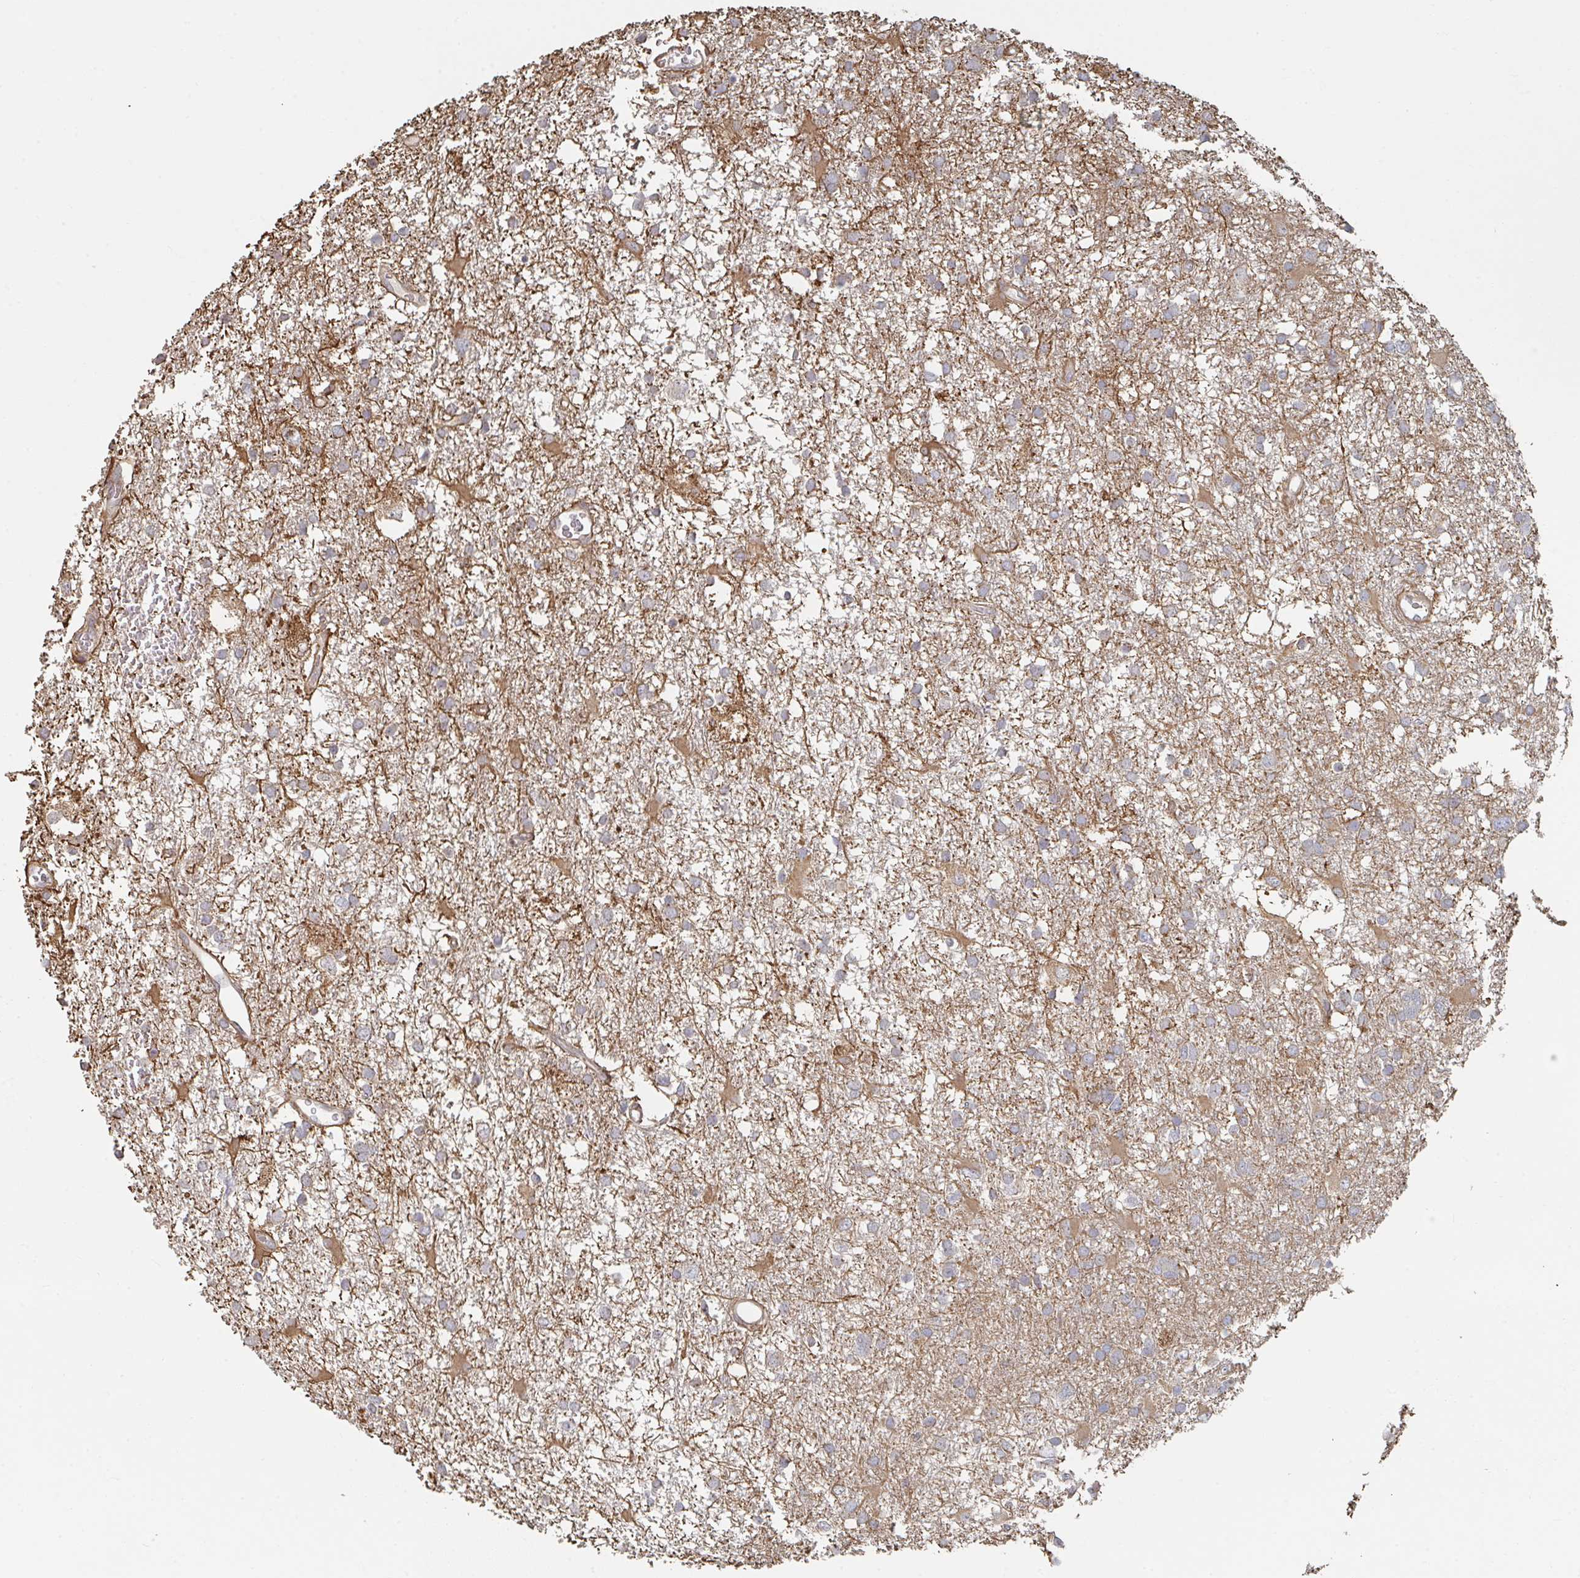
{"staining": {"intensity": "weak", "quantity": "<25%", "location": "cytoplasmic/membranous"}, "tissue": "glioma", "cell_type": "Tumor cells", "image_type": "cancer", "snomed": [{"axis": "morphology", "description": "Glioma, malignant, High grade"}, {"axis": "topography", "description": "Brain"}], "caption": "Immunohistochemistry (IHC) micrograph of malignant glioma (high-grade) stained for a protein (brown), which demonstrates no staining in tumor cells.", "gene": "PTEN", "patient": {"sex": "male", "age": 61}}